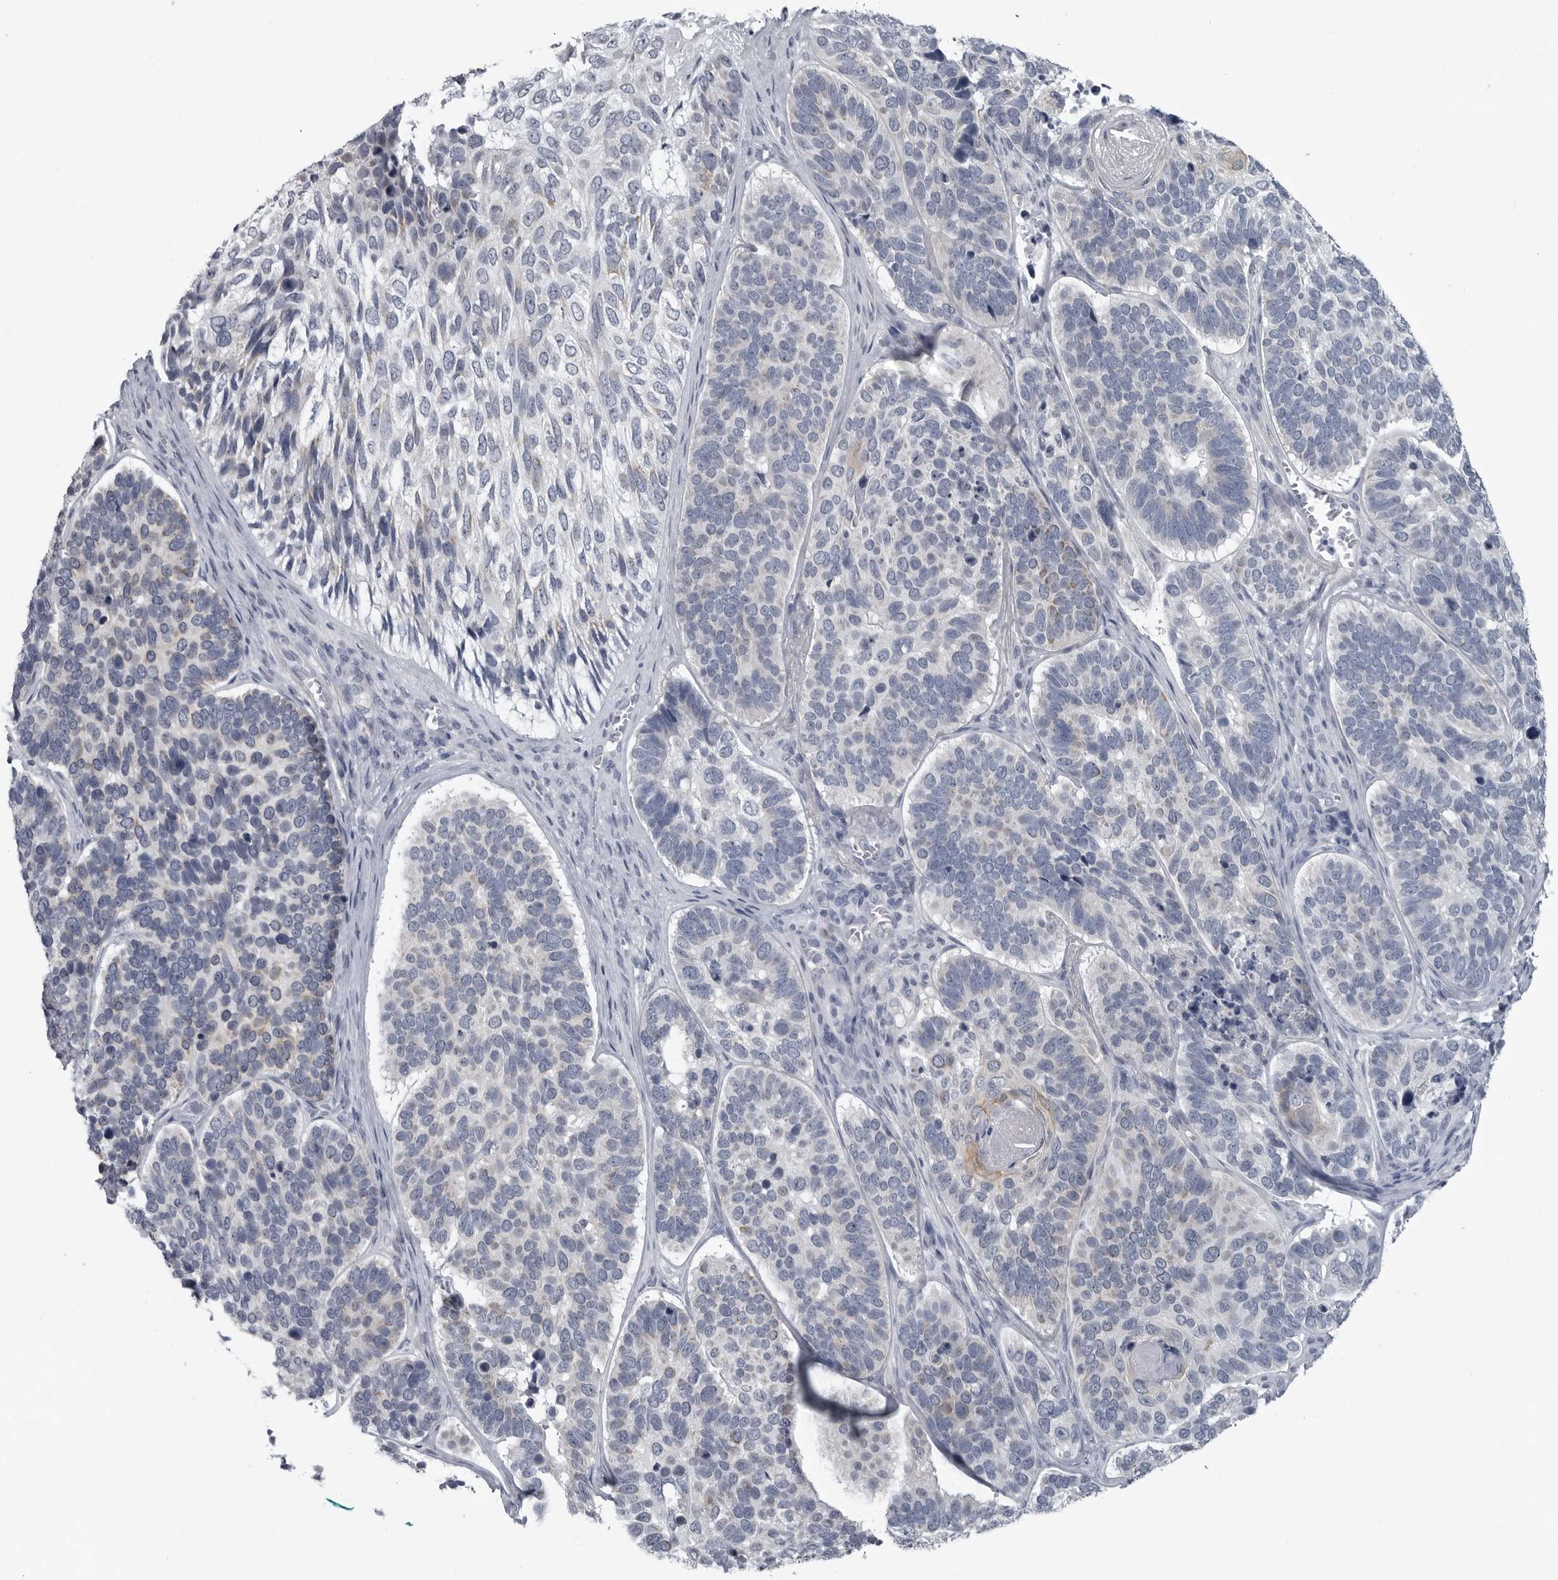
{"staining": {"intensity": "negative", "quantity": "none", "location": "none"}, "tissue": "skin cancer", "cell_type": "Tumor cells", "image_type": "cancer", "snomed": [{"axis": "morphology", "description": "Basal cell carcinoma"}, {"axis": "topography", "description": "Skin"}], "caption": "The micrograph displays no staining of tumor cells in skin cancer. (DAB (3,3'-diaminobenzidine) immunohistochemistry (IHC) visualized using brightfield microscopy, high magnification).", "gene": "MYOC", "patient": {"sex": "male", "age": 62}}